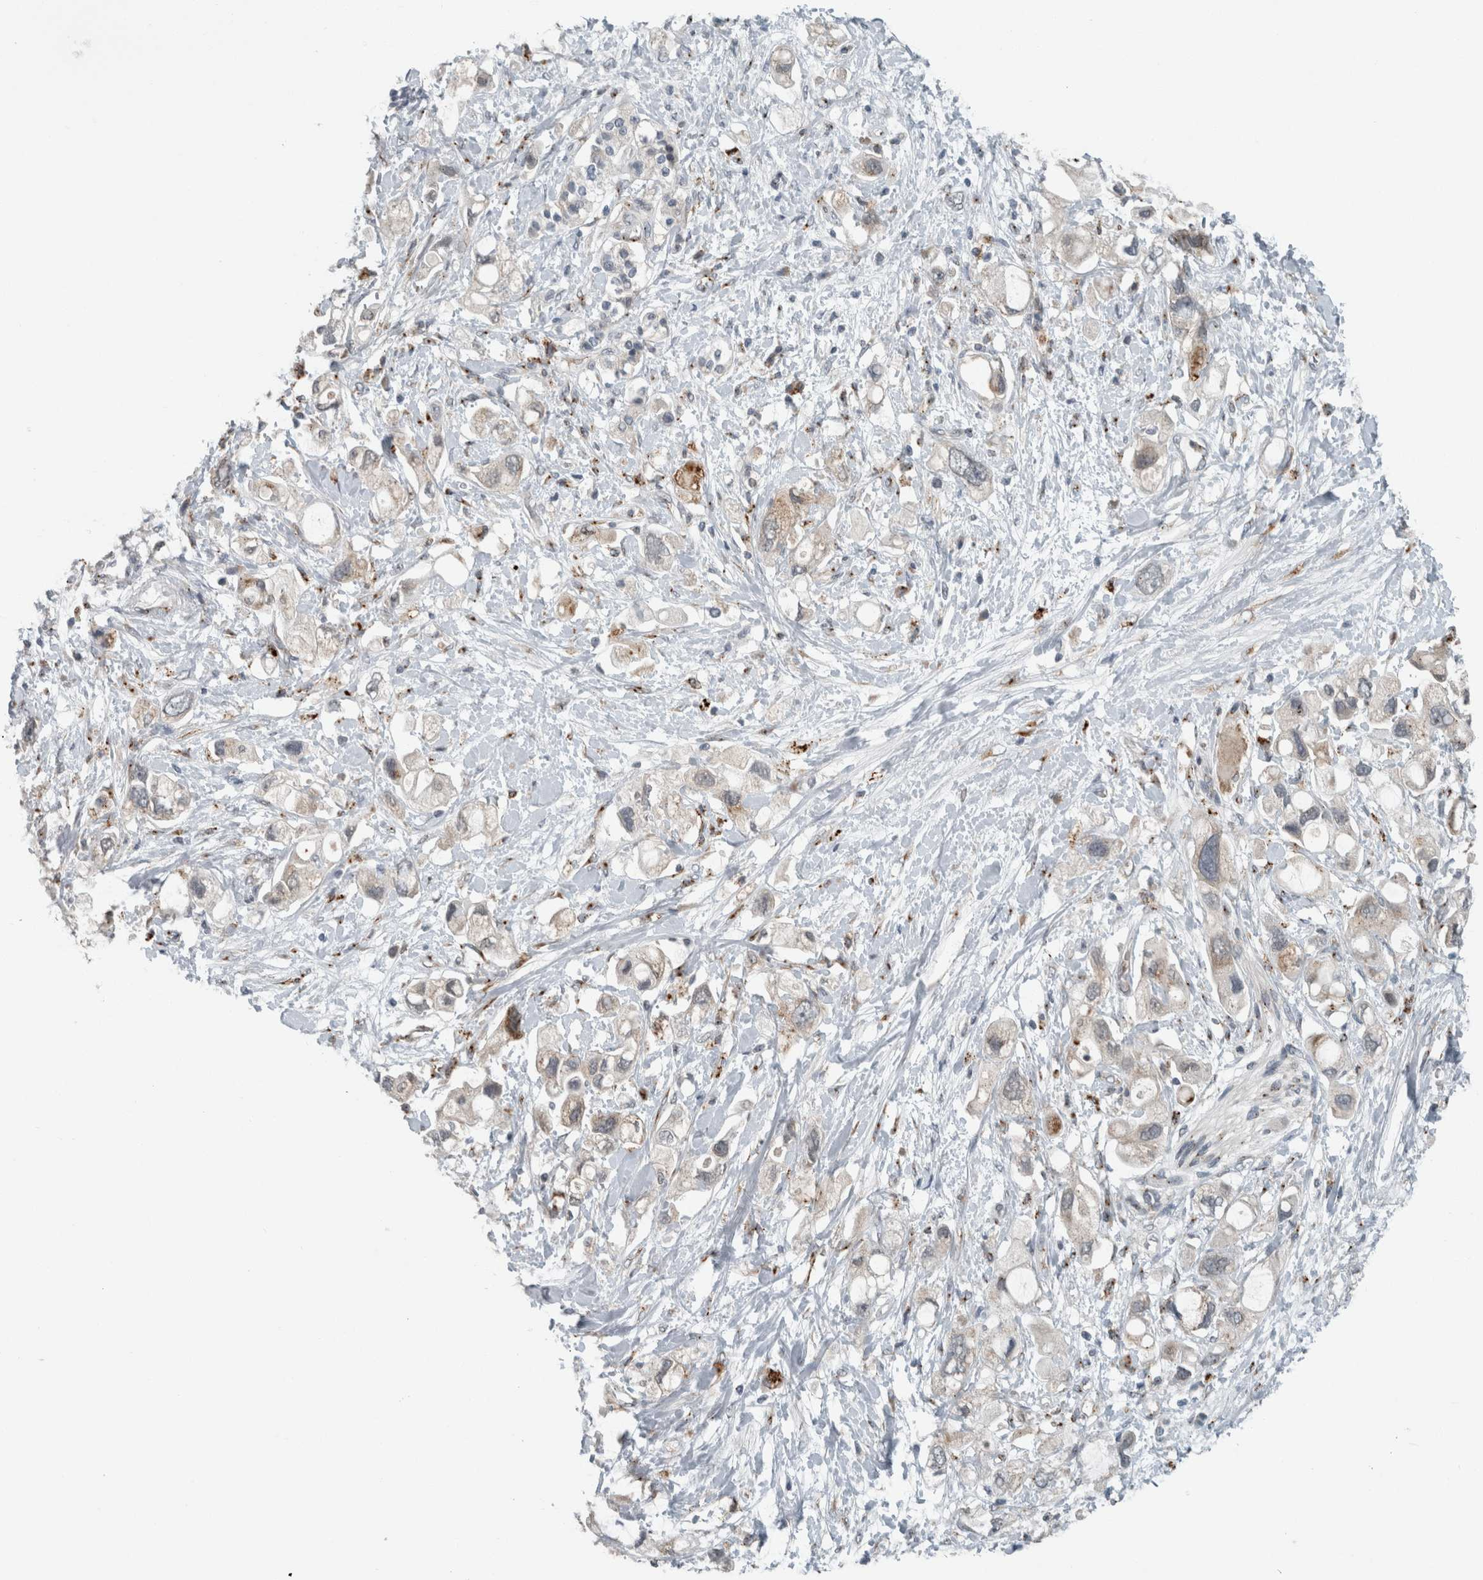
{"staining": {"intensity": "moderate", "quantity": "25%-75%", "location": "cytoplasmic/membranous"}, "tissue": "pancreatic cancer", "cell_type": "Tumor cells", "image_type": "cancer", "snomed": [{"axis": "morphology", "description": "Adenocarcinoma, NOS"}, {"axis": "topography", "description": "Pancreas"}], "caption": "An image showing moderate cytoplasmic/membranous expression in about 25%-75% of tumor cells in pancreatic adenocarcinoma, as visualized by brown immunohistochemical staining.", "gene": "KIF1C", "patient": {"sex": "female", "age": 56}}